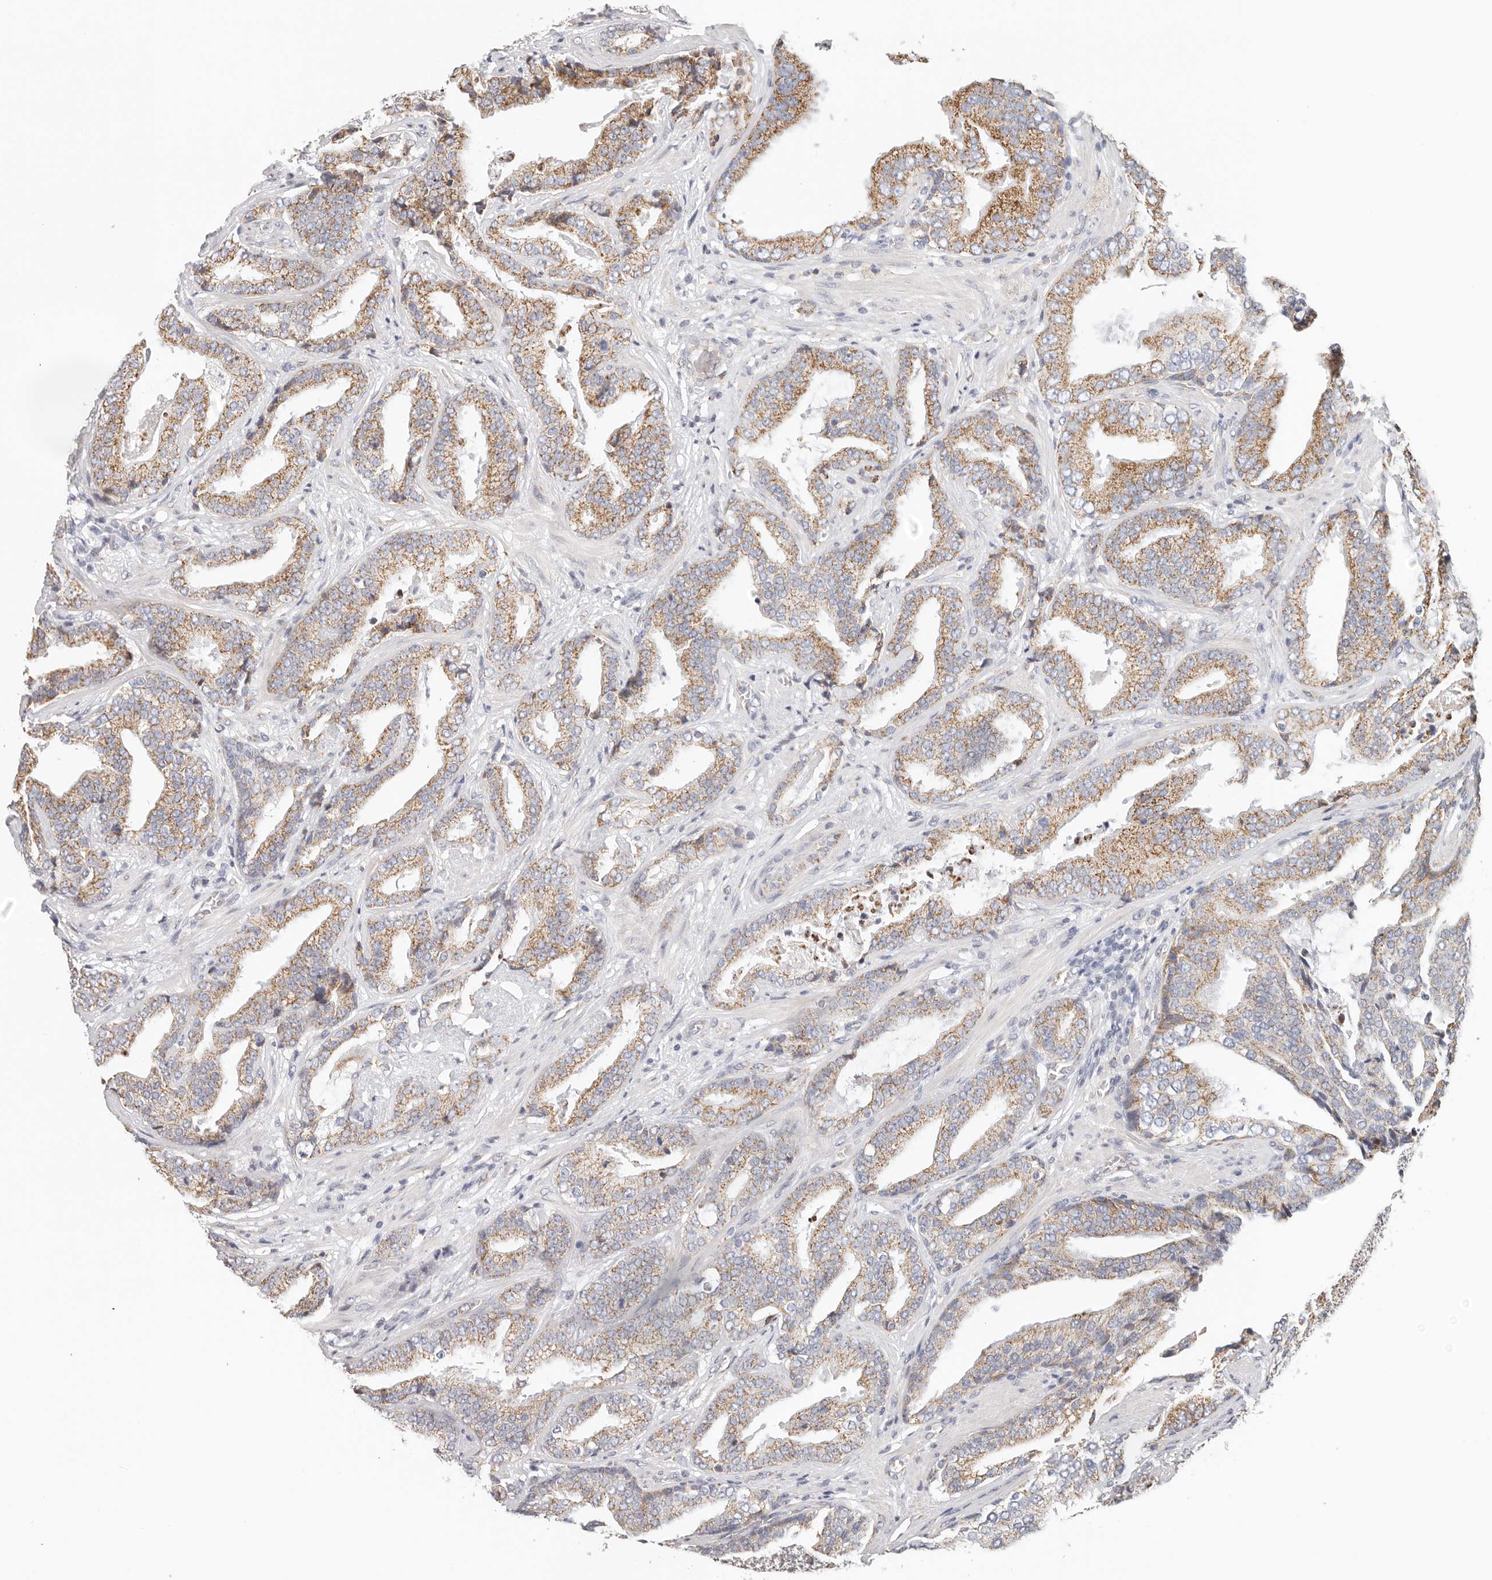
{"staining": {"intensity": "moderate", "quantity": ">75%", "location": "cytoplasmic/membranous"}, "tissue": "prostate cancer", "cell_type": "Tumor cells", "image_type": "cancer", "snomed": [{"axis": "morphology", "description": "Adenocarcinoma, Low grade"}, {"axis": "topography", "description": "Prostate"}], "caption": "Low-grade adenocarcinoma (prostate) stained with immunohistochemistry (IHC) shows moderate cytoplasmic/membranous expression in about >75% of tumor cells. The staining is performed using DAB brown chromogen to label protein expression. The nuclei are counter-stained blue using hematoxylin.", "gene": "AFDN", "patient": {"sex": "male", "age": 67}}